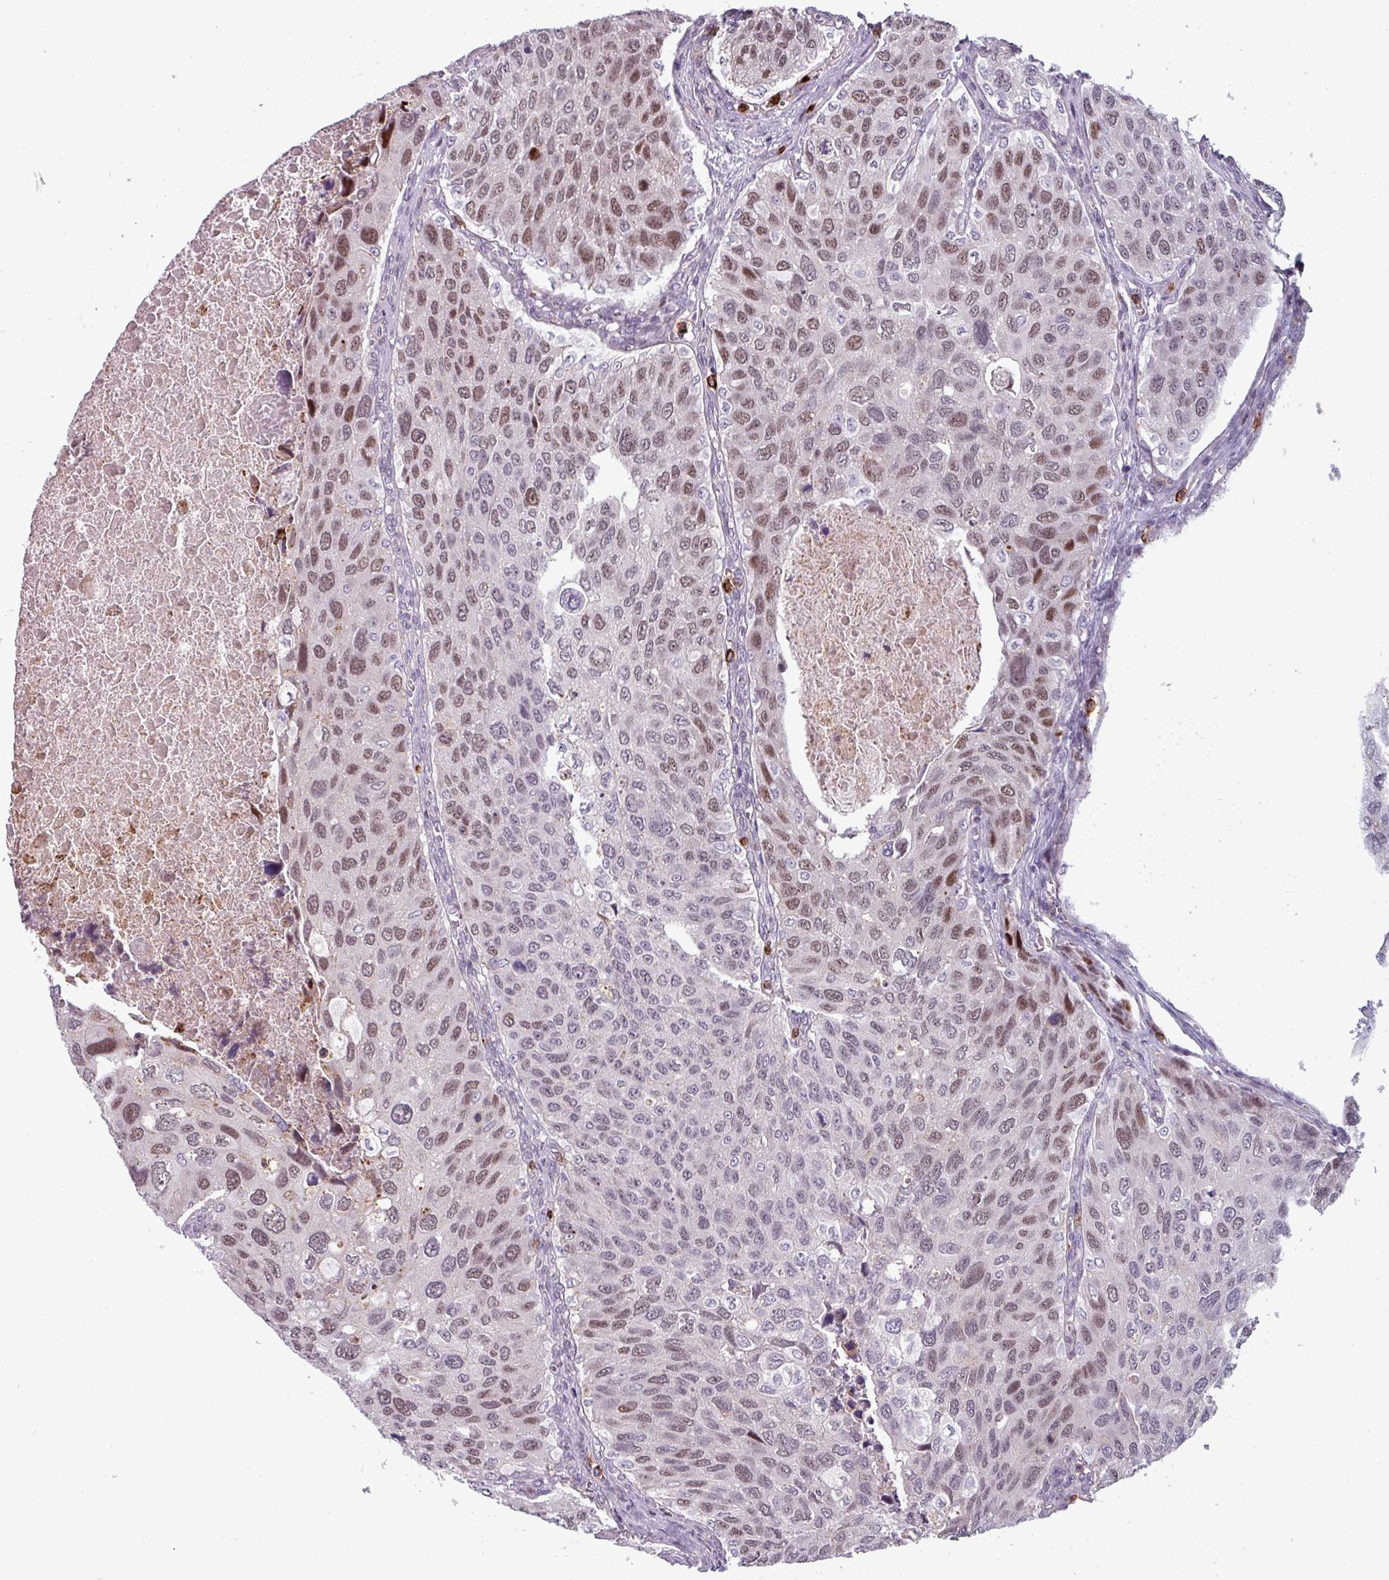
{"staining": {"intensity": "weak", "quantity": "25%-75%", "location": "nuclear"}, "tissue": "urothelial cancer", "cell_type": "Tumor cells", "image_type": "cancer", "snomed": [{"axis": "morphology", "description": "Urothelial carcinoma, NOS"}, {"axis": "topography", "description": "Urinary bladder"}], "caption": "The photomicrograph exhibits immunohistochemical staining of transitional cell carcinoma. There is weak nuclear staining is appreciated in approximately 25%-75% of tumor cells.", "gene": "TMEFF1", "patient": {"sex": "male", "age": 80}}